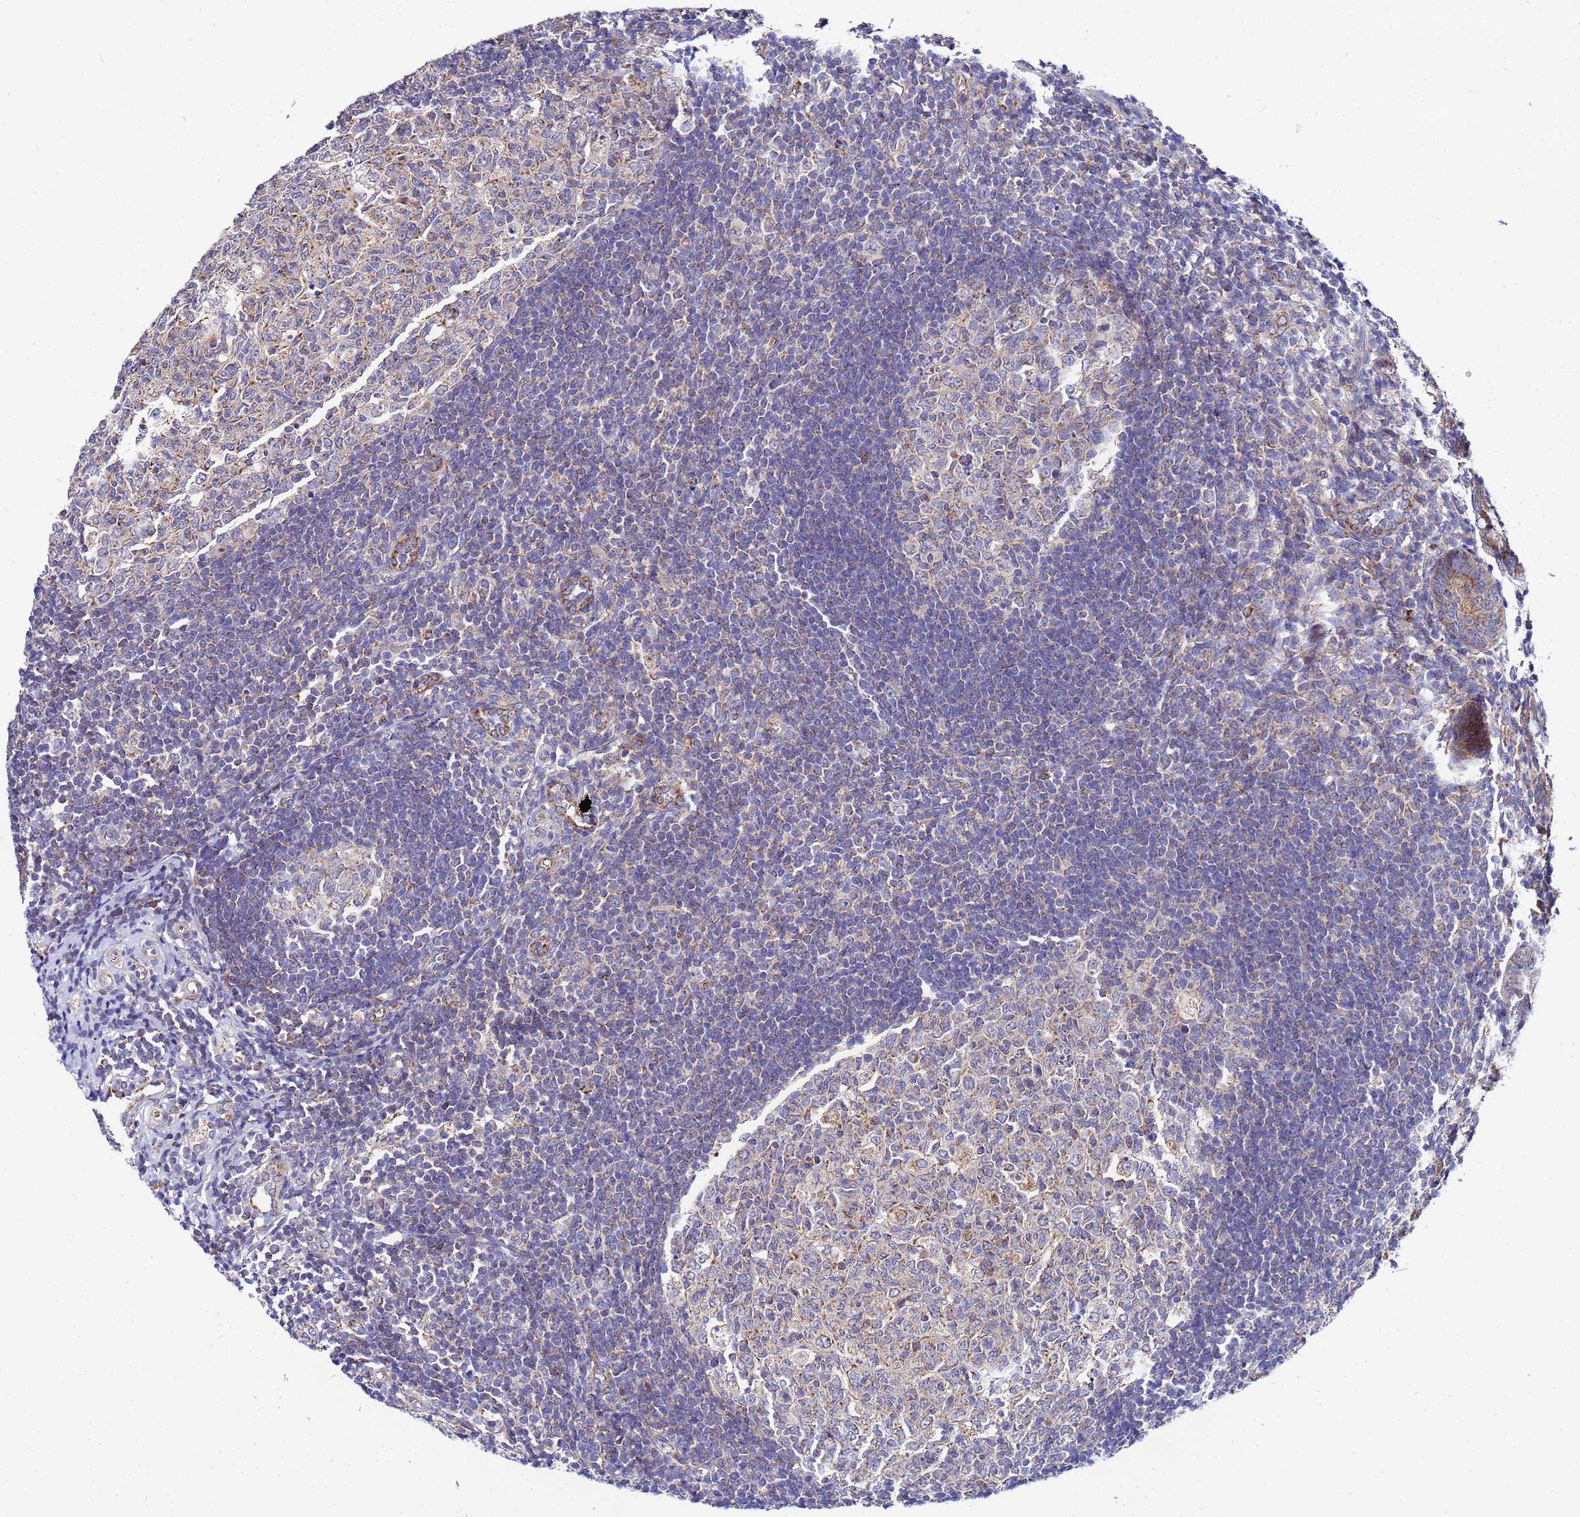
{"staining": {"intensity": "moderate", "quantity": ">75%", "location": "cytoplasmic/membranous"}, "tissue": "appendix", "cell_type": "Glandular cells", "image_type": "normal", "snomed": [{"axis": "morphology", "description": "Normal tissue, NOS"}, {"axis": "topography", "description": "Appendix"}], "caption": "Immunohistochemical staining of benign human appendix shows moderate cytoplasmic/membranous protein staining in about >75% of glandular cells.", "gene": "FAHD2A", "patient": {"sex": "male", "age": 14}}